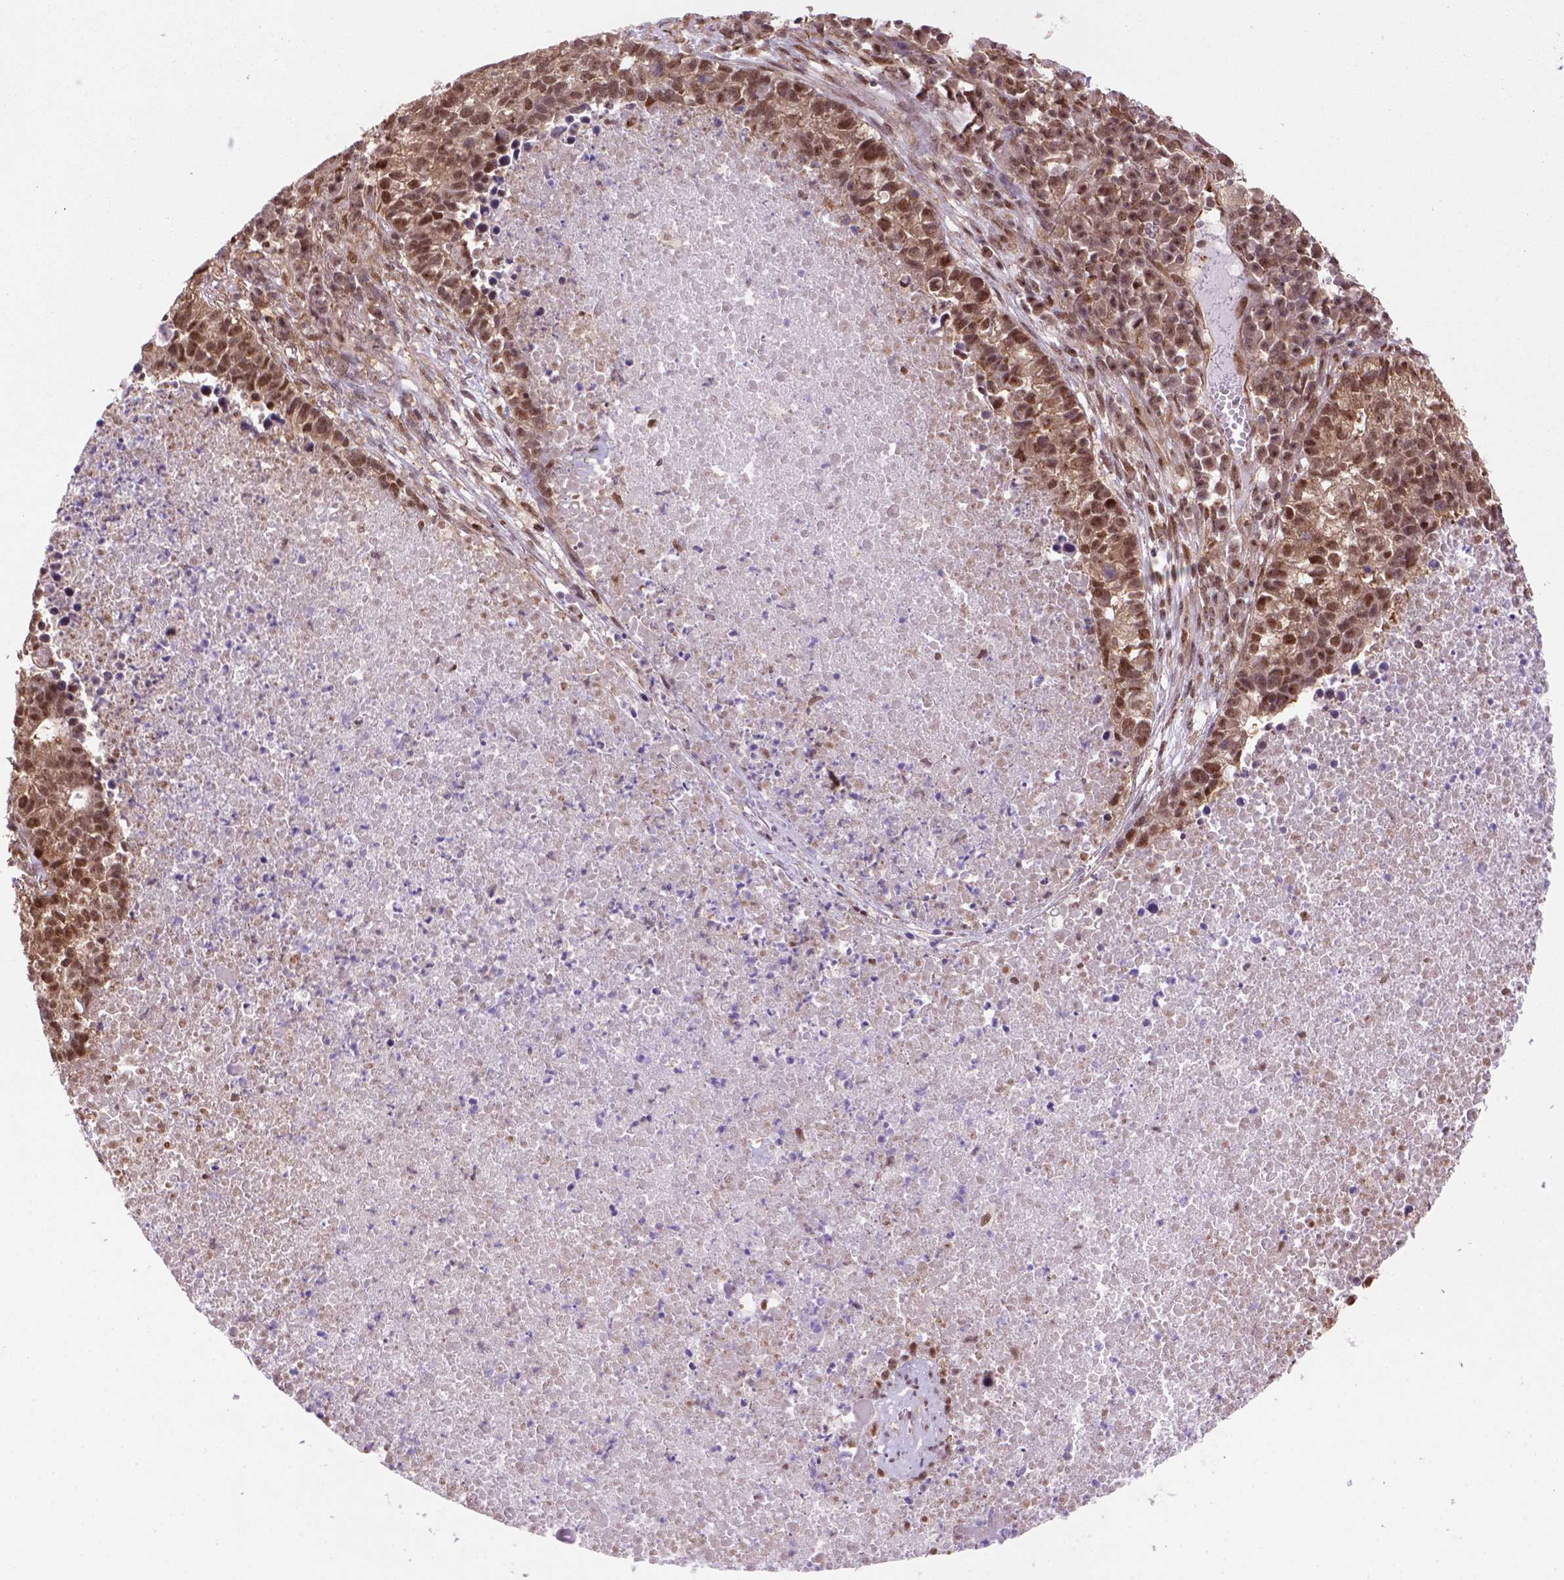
{"staining": {"intensity": "moderate", "quantity": ">75%", "location": "cytoplasmic/membranous,nuclear"}, "tissue": "lung cancer", "cell_type": "Tumor cells", "image_type": "cancer", "snomed": [{"axis": "morphology", "description": "Adenocarcinoma, NOS"}, {"axis": "topography", "description": "Lung"}], "caption": "A photomicrograph of human adenocarcinoma (lung) stained for a protein displays moderate cytoplasmic/membranous and nuclear brown staining in tumor cells.", "gene": "PSMC2", "patient": {"sex": "male", "age": 57}}